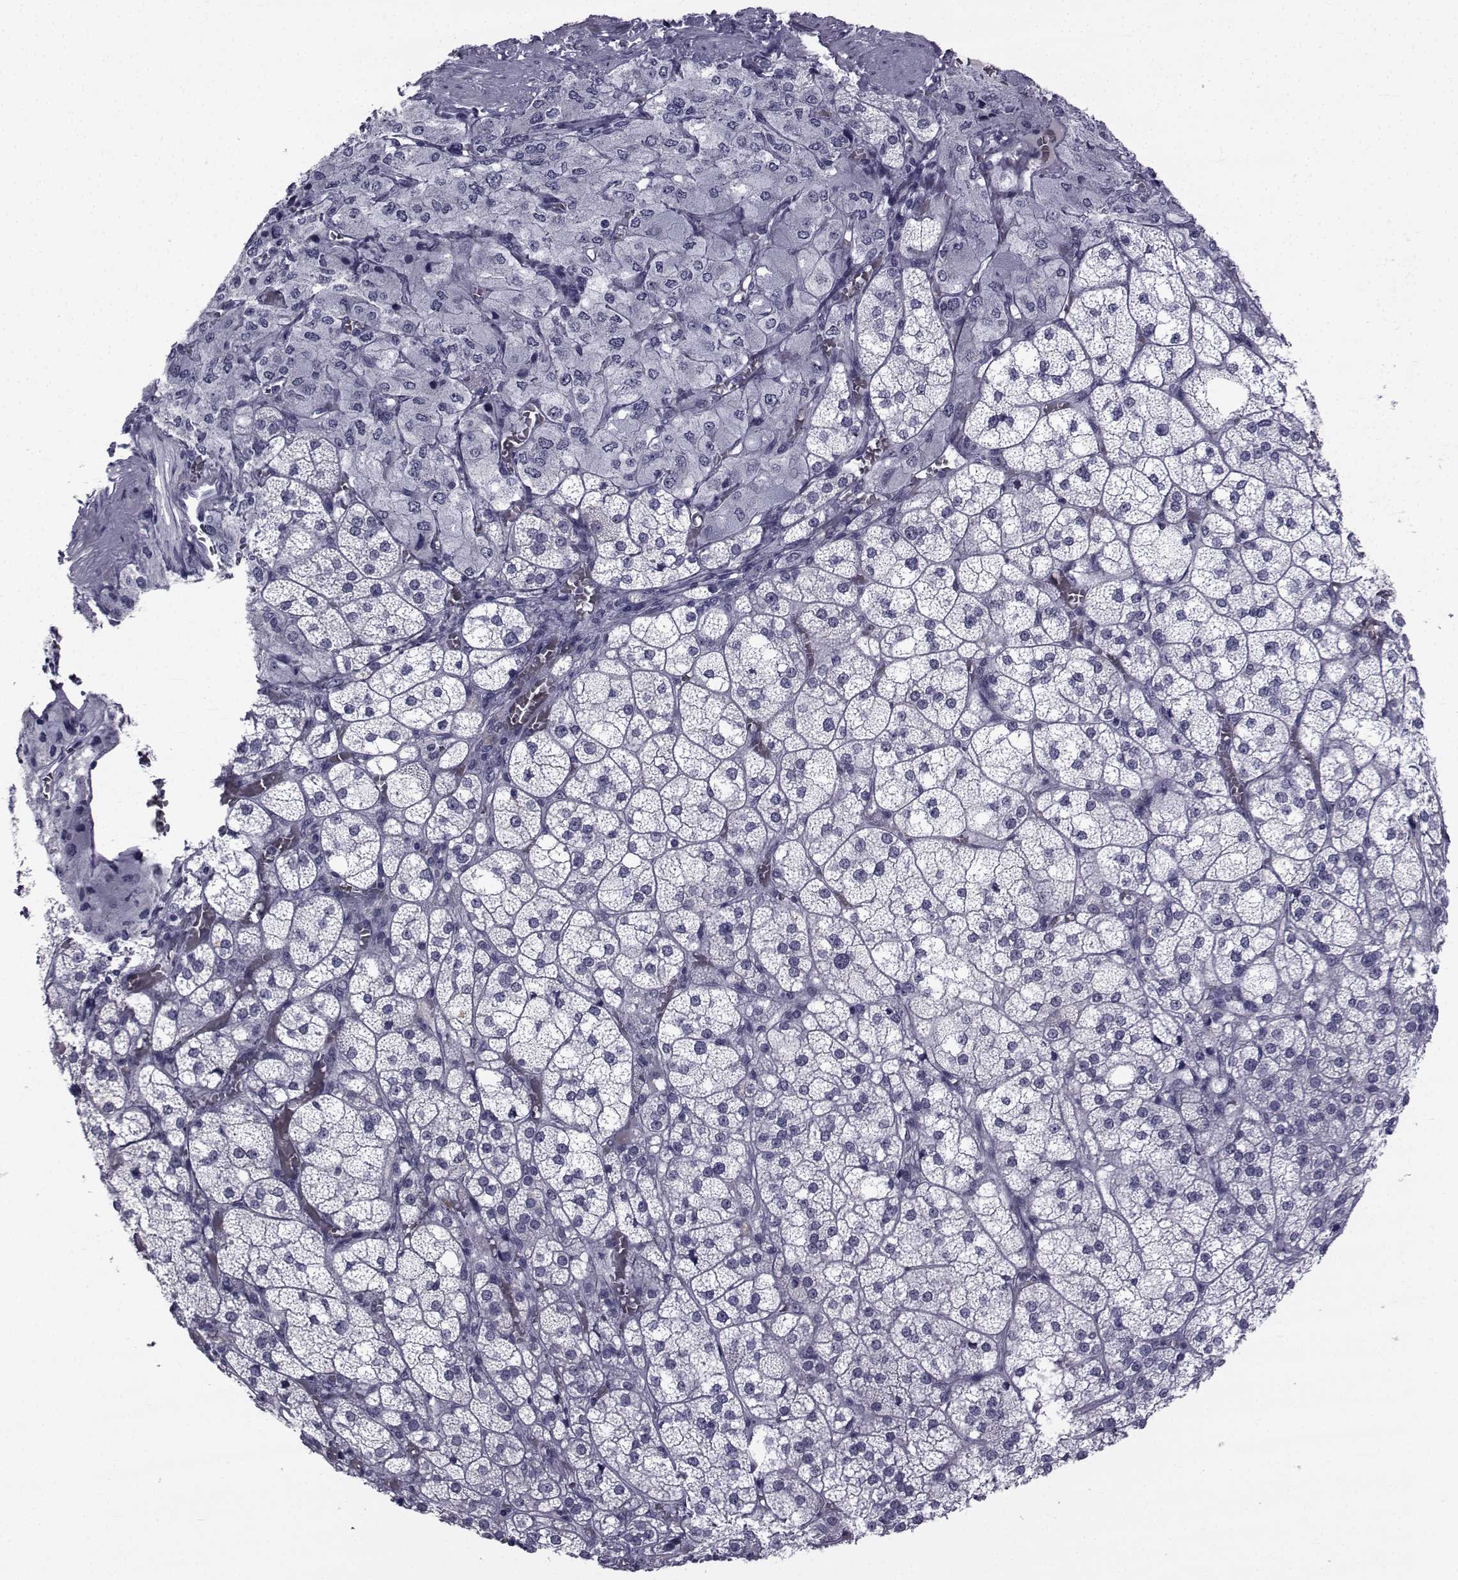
{"staining": {"intensity": "negative", "quantity": "none", "location": "none"}, "tissue": "adrenal gland", "cell_type": "Glandular cells", "image_type": "normal", "snomed": [{"axis": "morphology", "description": "Normal tissue, NOS"}, {"axis": "topography", "description": "Adrenal gland"}], "caption": "Immunohistochemistry photomicrograph of unremarkable adrenal gland: human adrenal gland stained with DAB reveals no significant protein staining in glandular cells. The staining is performed using DAB (3,3'-diaminobenzidine) brown chromogen with nuclei counter-stained in using hematoxylin.", "gene": "PAX2", "patient": {"sex": "female", "age": 60}}